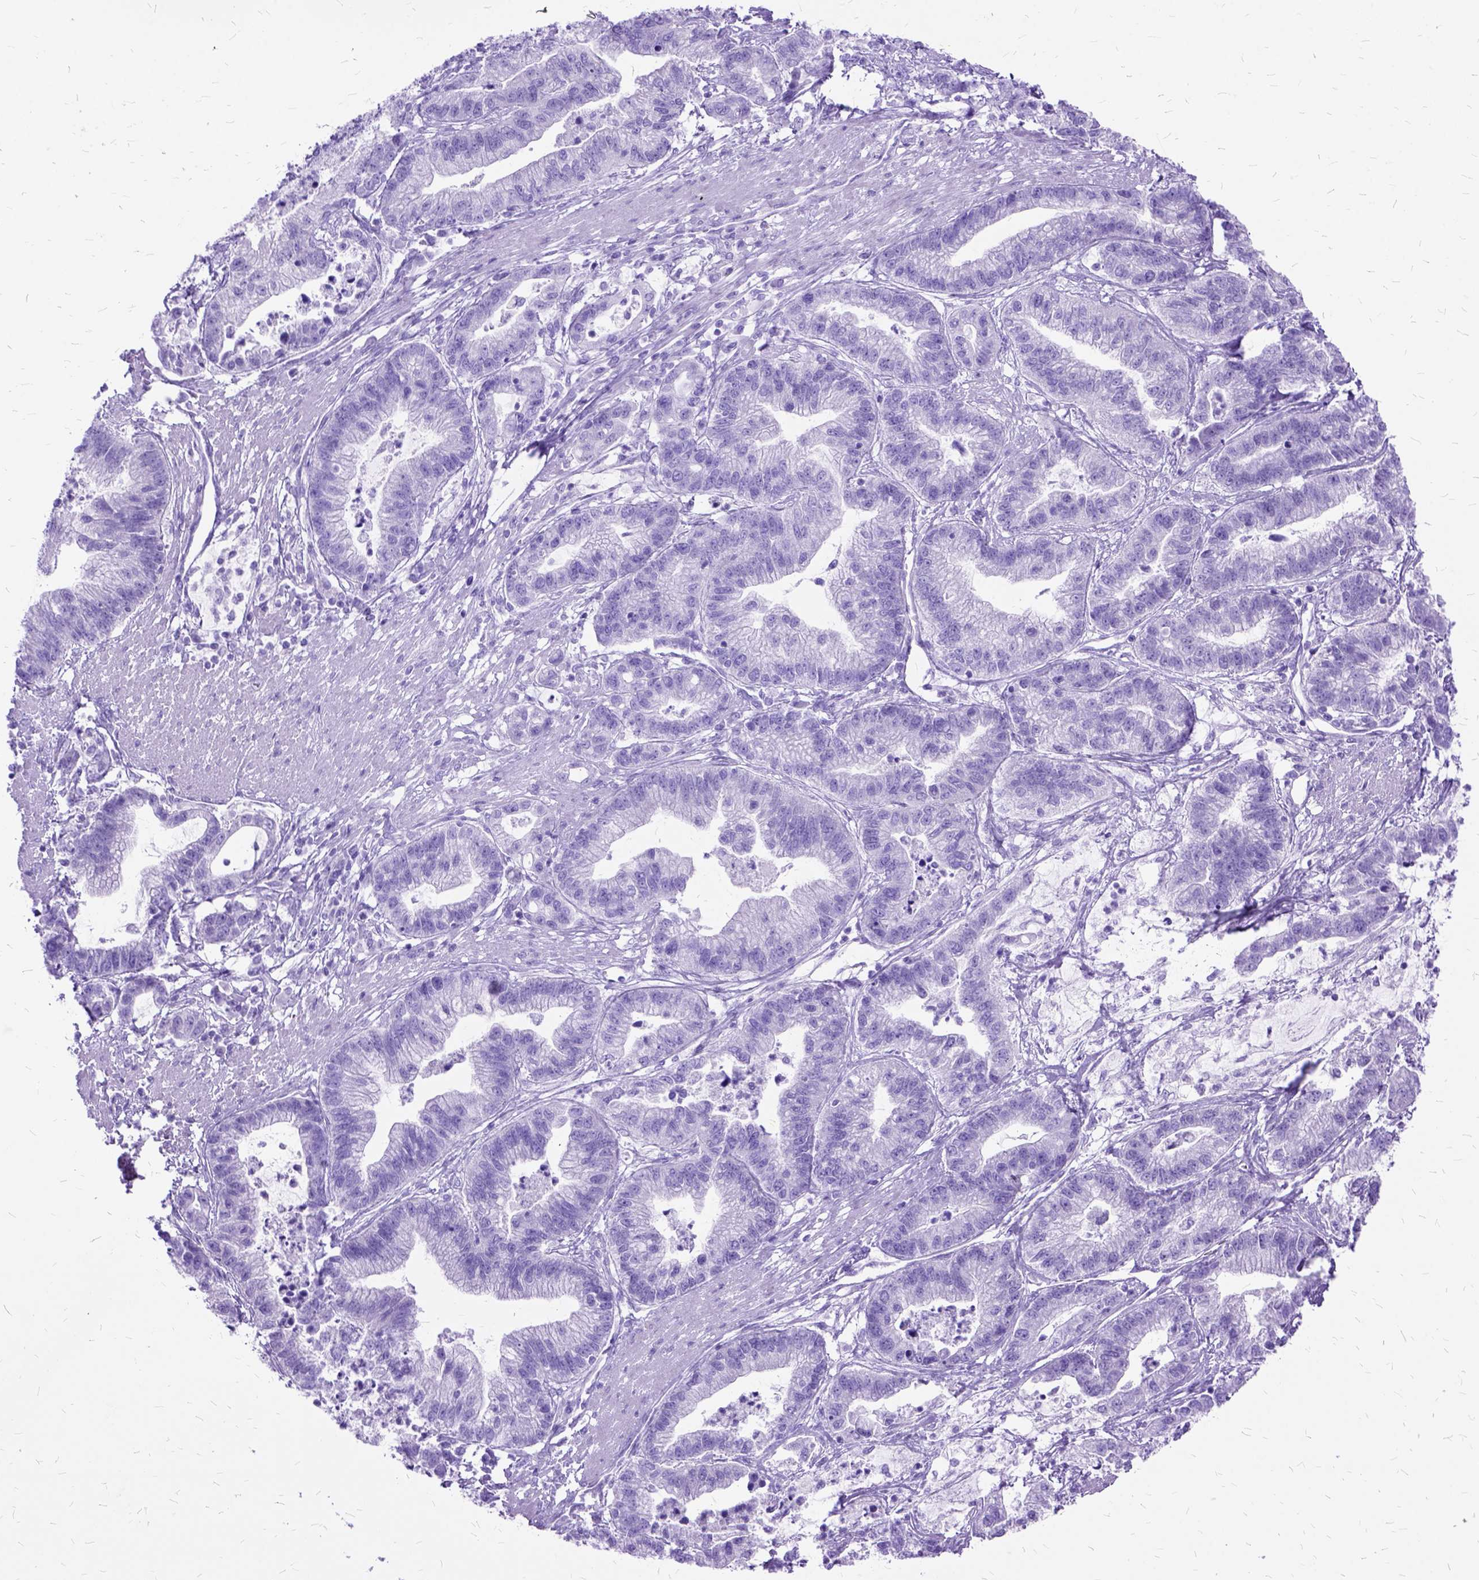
{"staining": {"intensity": "negative", "quantity": "none", "location": "none"}, "tissue": "stomach cancer", "cell_type": "Tumor cells", "image_type": "cancer", "snomed": [{"axis": "morphology", "description": "Adenocarcinoma, NOS"}, {"axis": "topography", "description": "Stomach"}], "caption": "Protein analysis of stomach cancer (adenocarcinoma) demonstrates no significant expression in tumor cells.", "gene": "DNAH2", "patient": {"sex": "male", "age": 83}}